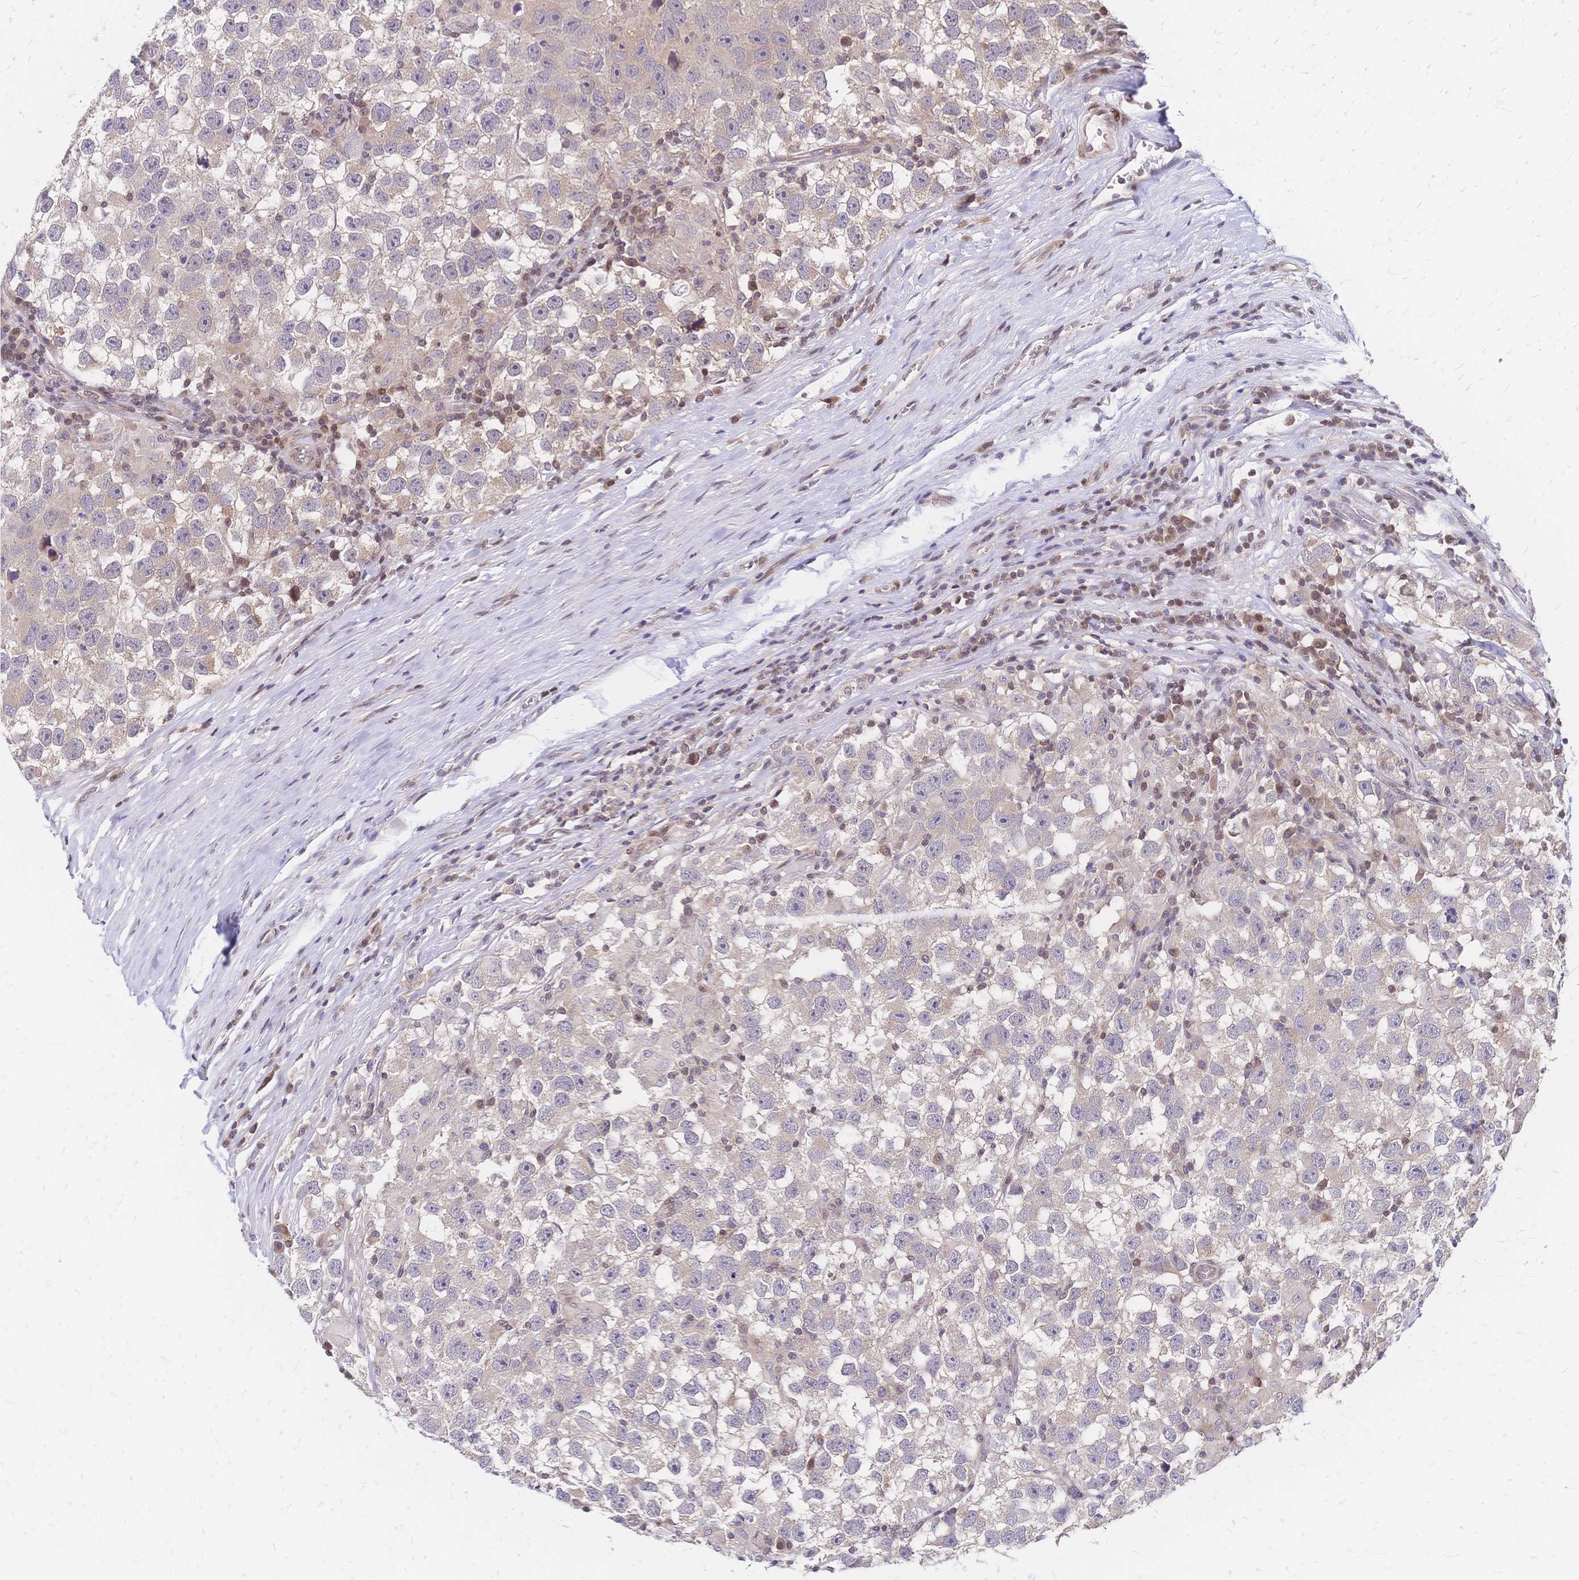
{"staining": {"intensity": "negative", "quantity": "none", "location": "none"}, "tissue": "testis cancer", "cell_type": "Tumor cells", "image_type": "cancer", "snomed": [{"axis": "morphology", "description": "Seminoma, NOS"}, {"axis": "topography", "description": "Testis"}], "caption": "DAB immunohistochemical staining of testis cancer displays no significant positivity in tumor cells. (DAB (3,3'-diaminobenzidine) IHC visualized using brightfield microscopy, high magnification).", "gene": "CBX7", "patient": {"sex": "male", "age": 26}}